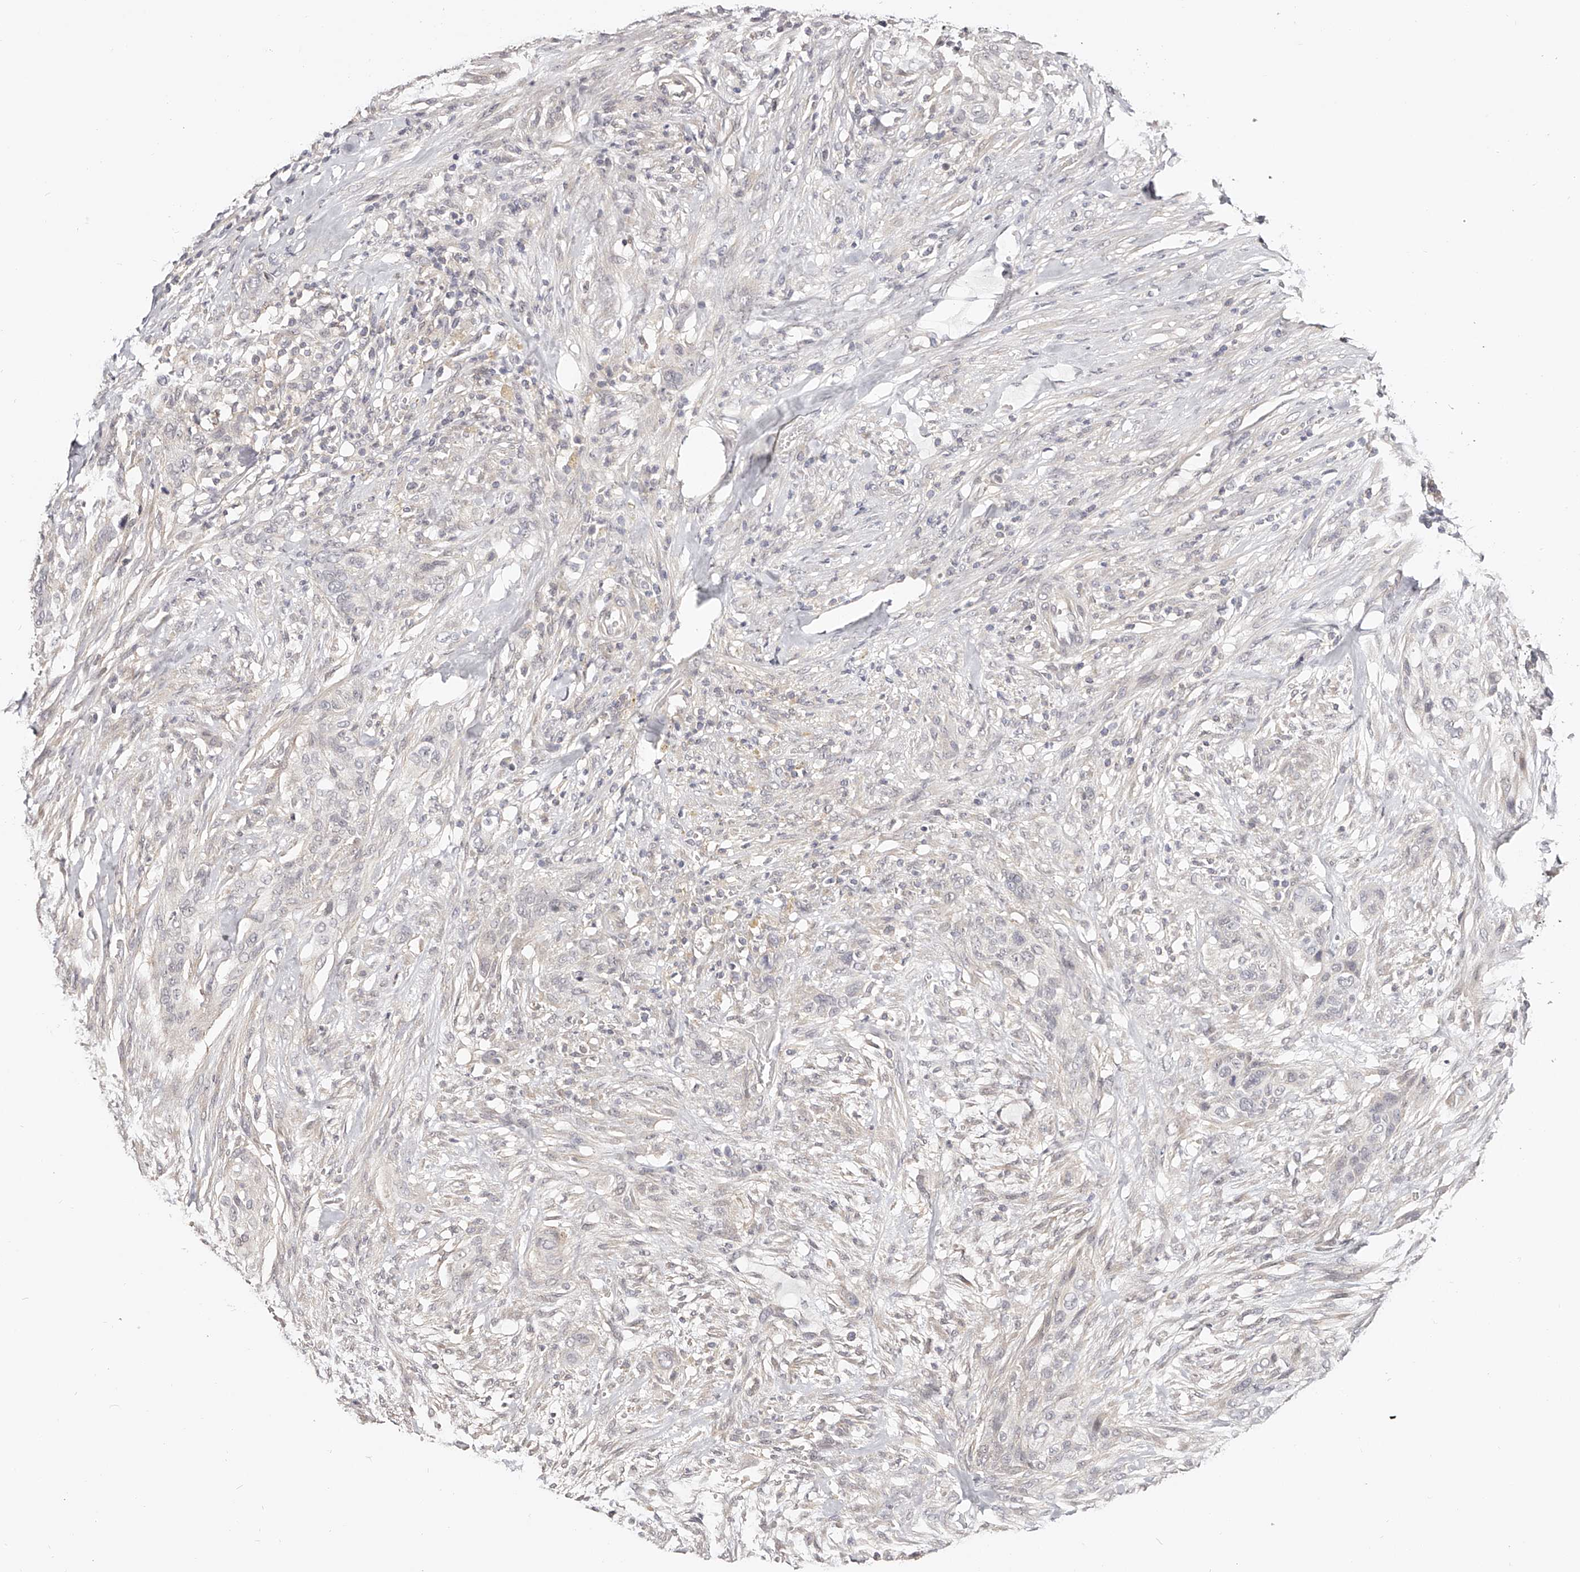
{"staining": {"intensity": "negative", "quantity": "none", "location": "none"}, "tissue": "urothelial cancer", "cell_type": "Tumor cells", "image_type": "cancer", "snomed": [{"axis": "morphology", "description": "Urothelial carcinoma, High grade"}, {"axis": "topography", "description": "Urinary bladder"}], "caption": "DAB (3,3'-diaminobenzidine) immunohistochemical staining of urothelial cancer displays no significant staining in tumor cells. Nuclei are stained in blue.", "gene": "ZNF789", "patient": {"sex": "male", "age": 35}}